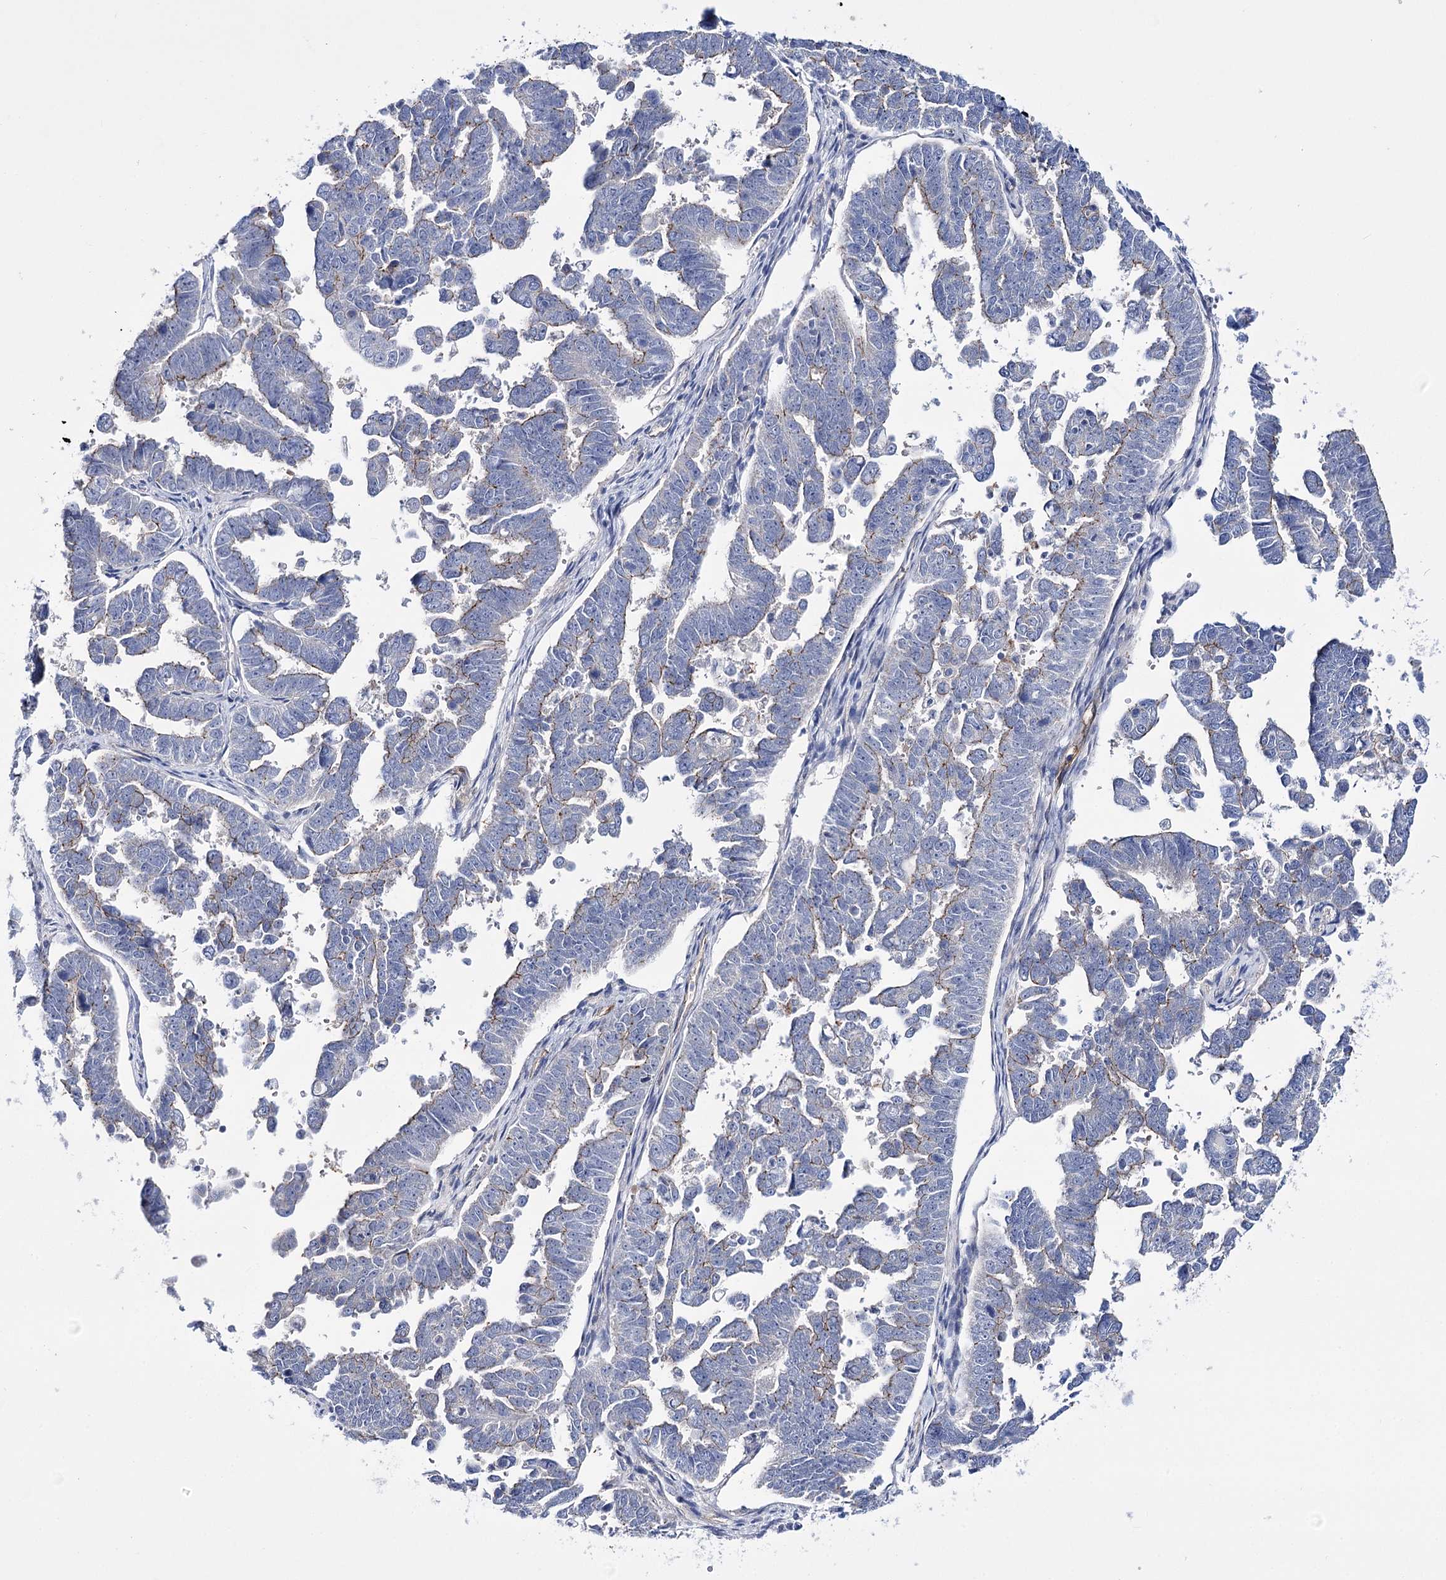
{"staining": {"intensity": "weak", "quantity": "25%-75%", "location": "cytoplasmic/membranous"}, "tissue": "endometrial cancer", "cell_type": "Tumor cells", "image_type": "cancer", "snomed": [{"axis": "morphology", "description": "Adenocarcinoma, NOS"}, {"axis": "topography", "description": "Endometrium"}], "caption": "Approximately 25%-75% of tumor cells in human endometrial cancer (adenocarcinoma) exhibit weak cytoplasmic/membranous protein staining as visualized by brown immunohistochemical staining.", "gene": "LRRC34", "patient": {"sex": "female", "age": 75}}